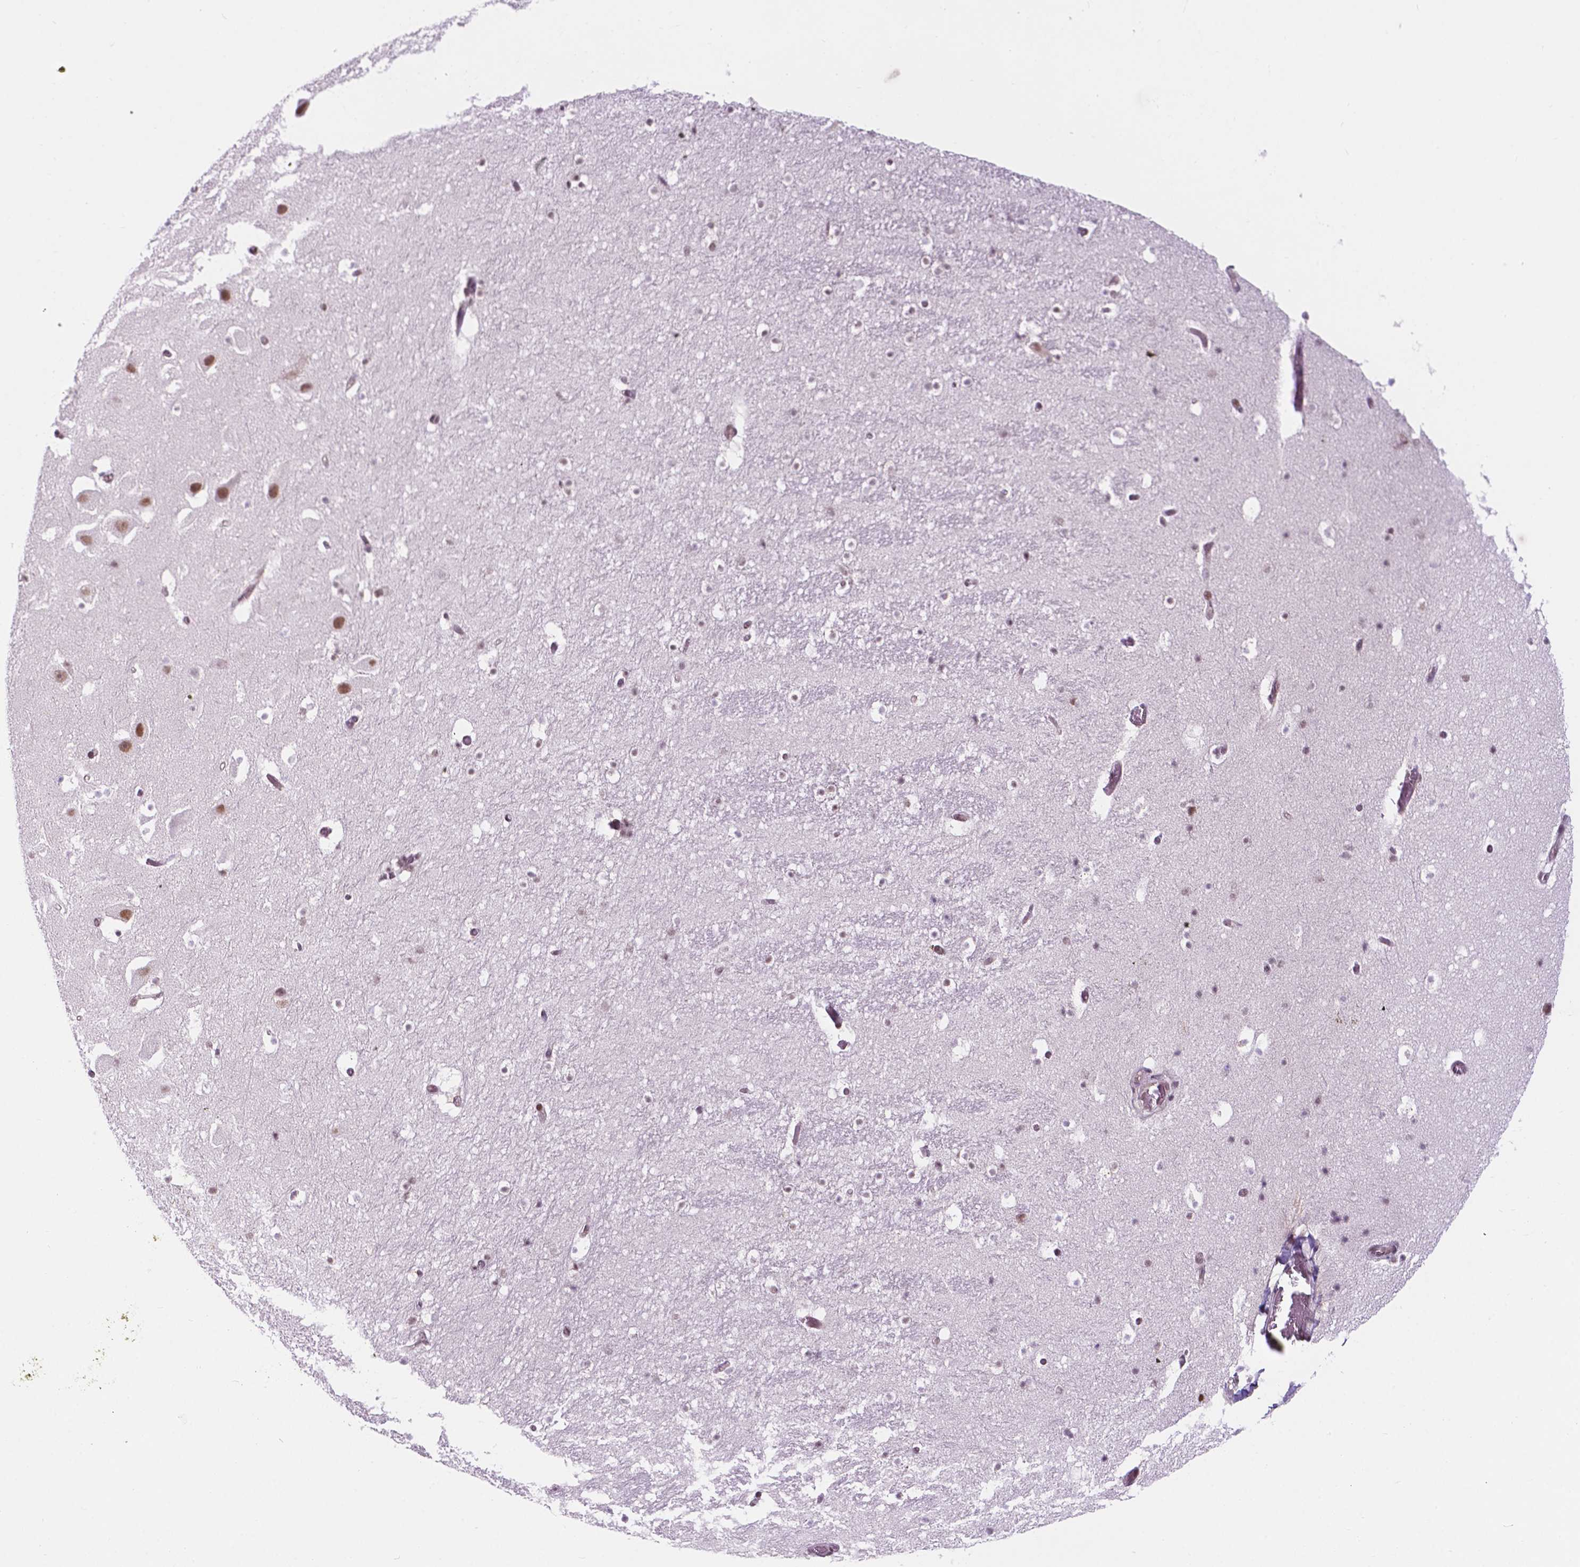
{"staining": {"intensity": "moderate", "quantity": "25%-75%", "location": "nuclear"}, "tissue": "hippocampus", "cell_type": "Glial cells", "image_type": "normal", "snomed": [{"axis": "morphology", "description": "Normal tissue, NOS"}, {"axis": "topography", "description": "Hippocampus"}], "caption": "High-power microscopy captured an immunohistochemistry (IHC) micrograph of unremarkable hippocampus, revealing moderate nuclear staining in about 25%-75% of glial cells.", "gene": "PER2", "patient": {"sex": "male", "age": 26}}